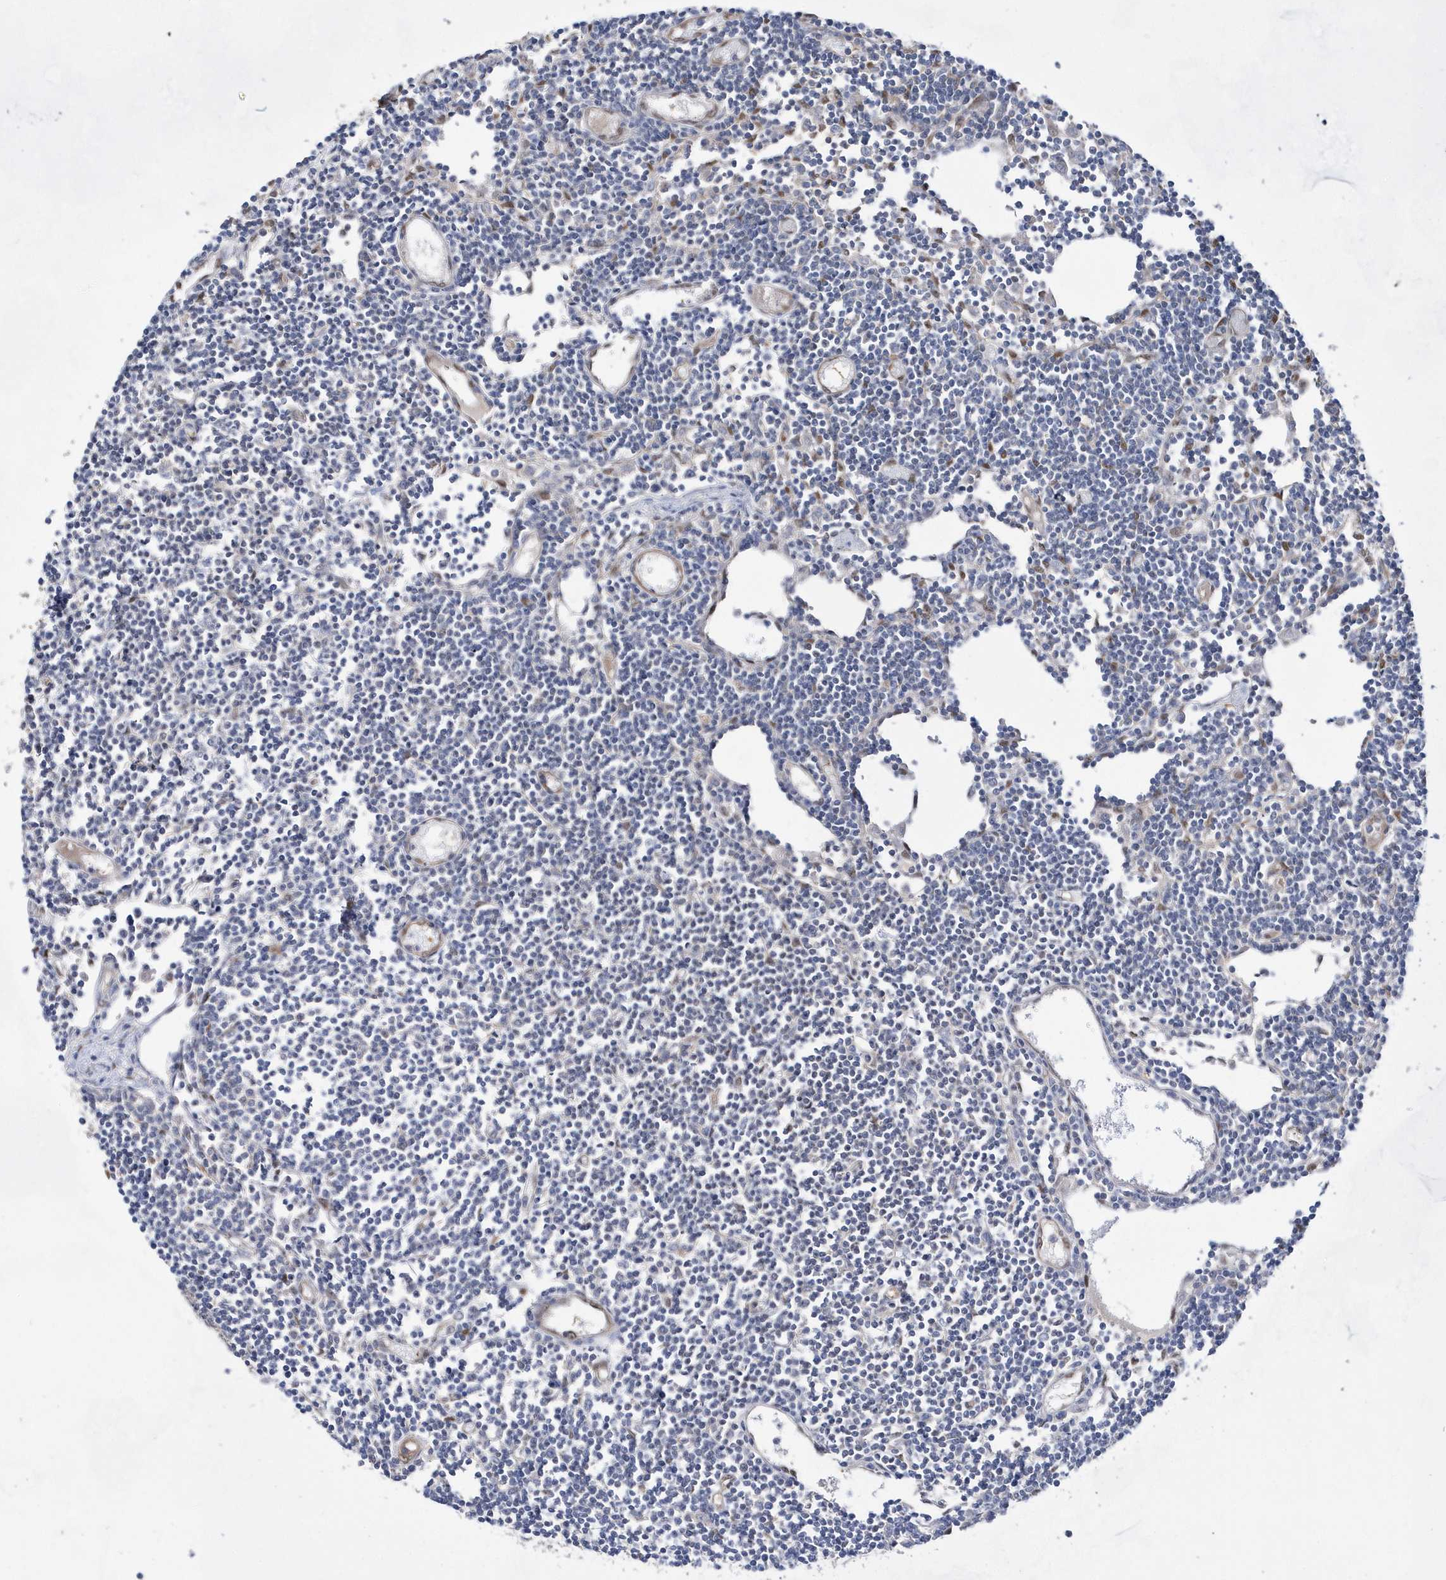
{"staining": {"intensity": "negative", "quantity": "none", "location": "none"}, "tissue": "lymph node", "cell_type": "Germinal center cells", "image_type": "normal", "snomed": [{"axis": "morphology", "description": "Normal tissue, NOS"}, {"axis": "topography", "description": "Lymph node"}], "caption": "DAB immunohistochemical staining of normal human lymph node exhibits no significant positivity in germinal center cells. (DAB immunohistochemistry (IHC) with hematoxylin counter stain).", "gene": "BDH2", "patient": {"sex": "female", "age": 11}}